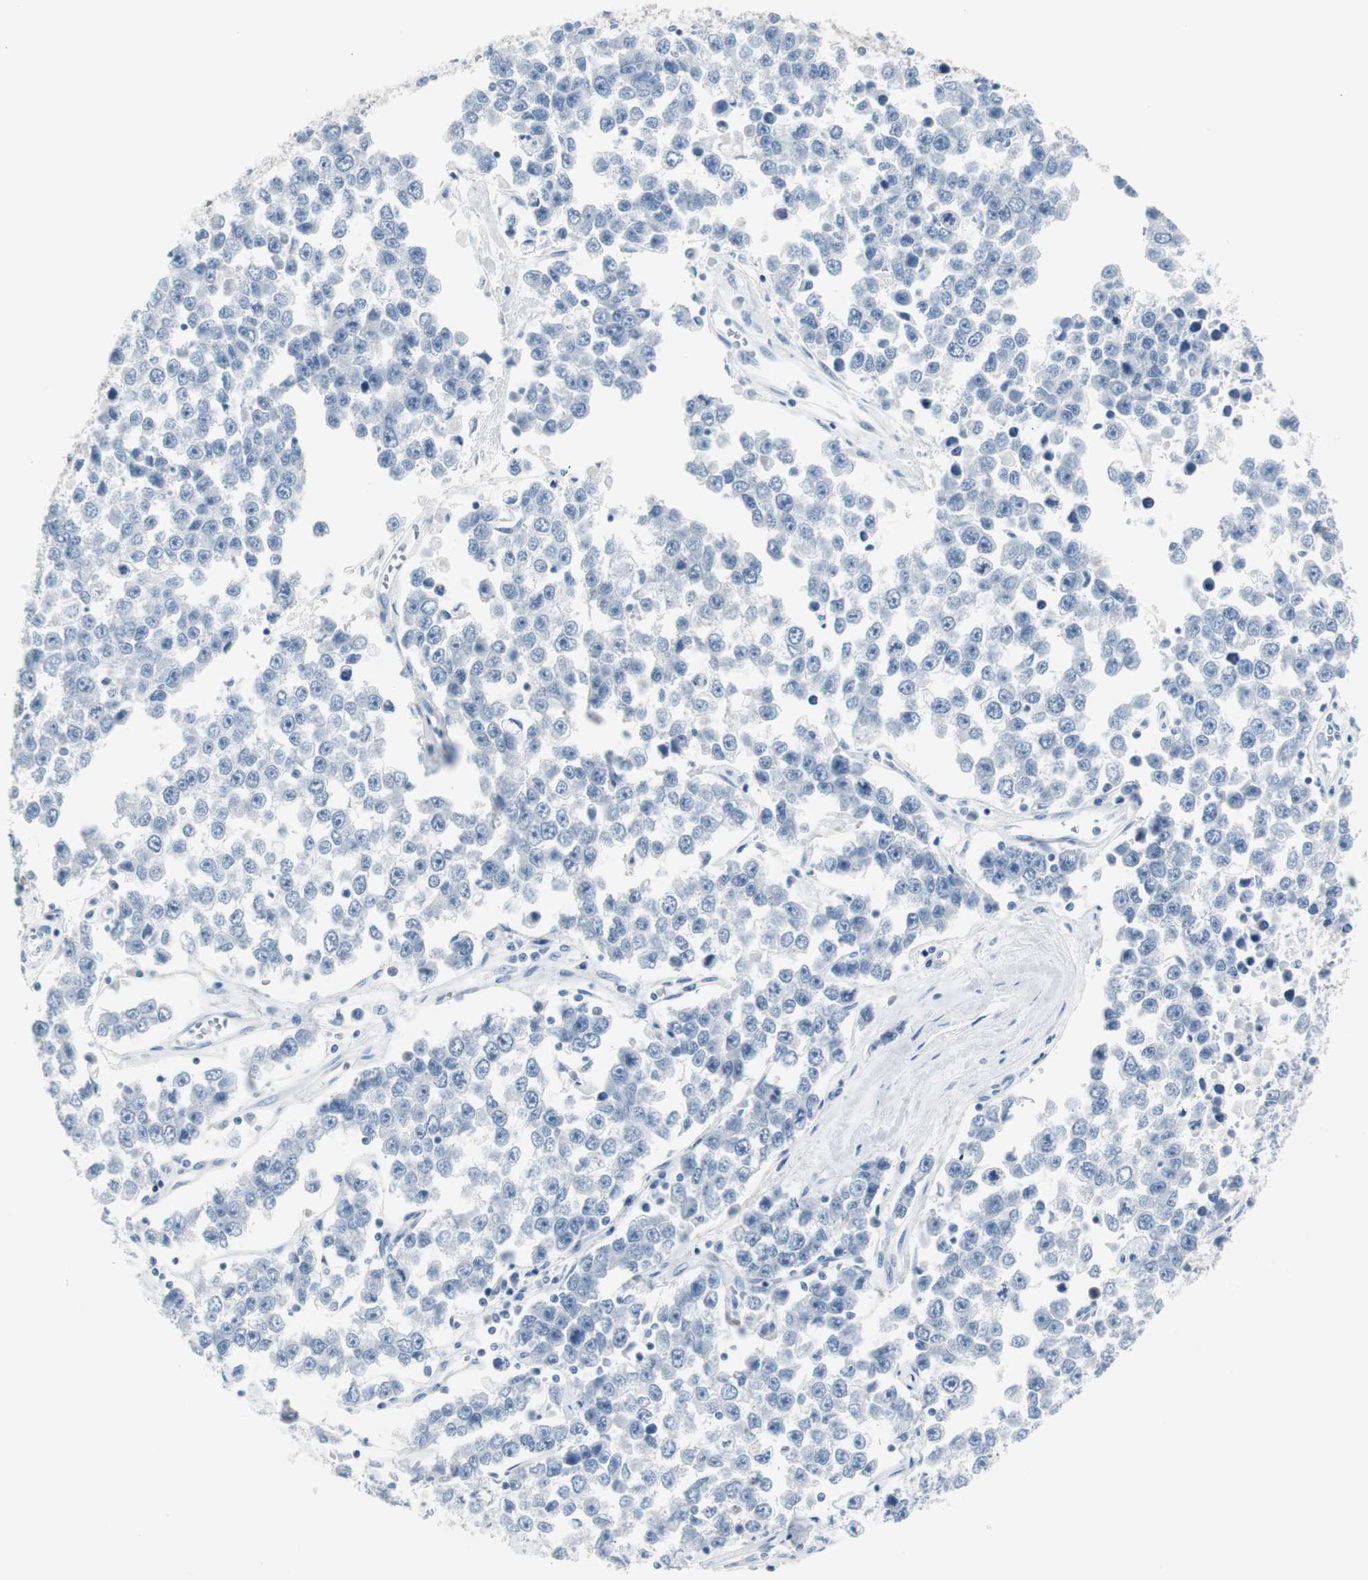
{"staining": {"intensity": "negative", "quantity": "none", "location": "none"}, "tissue": "testis cancer", "cell_type": "Tumor cells", "image_type": "cancer", "snomed": [{"axis": "morphology", "description": "Seminoma, NOS"}, {"axis": "morphology", "description": "Carcinoma, Embryonal, NOS"}, {"axis": "topography", "description": "Testis"}], "caption": "Tumor cells show no significant positivity in testis cancer (embryonal carcinoma).", "gene": "S100A7", "patient": {"sex": "male", "age": 52}}